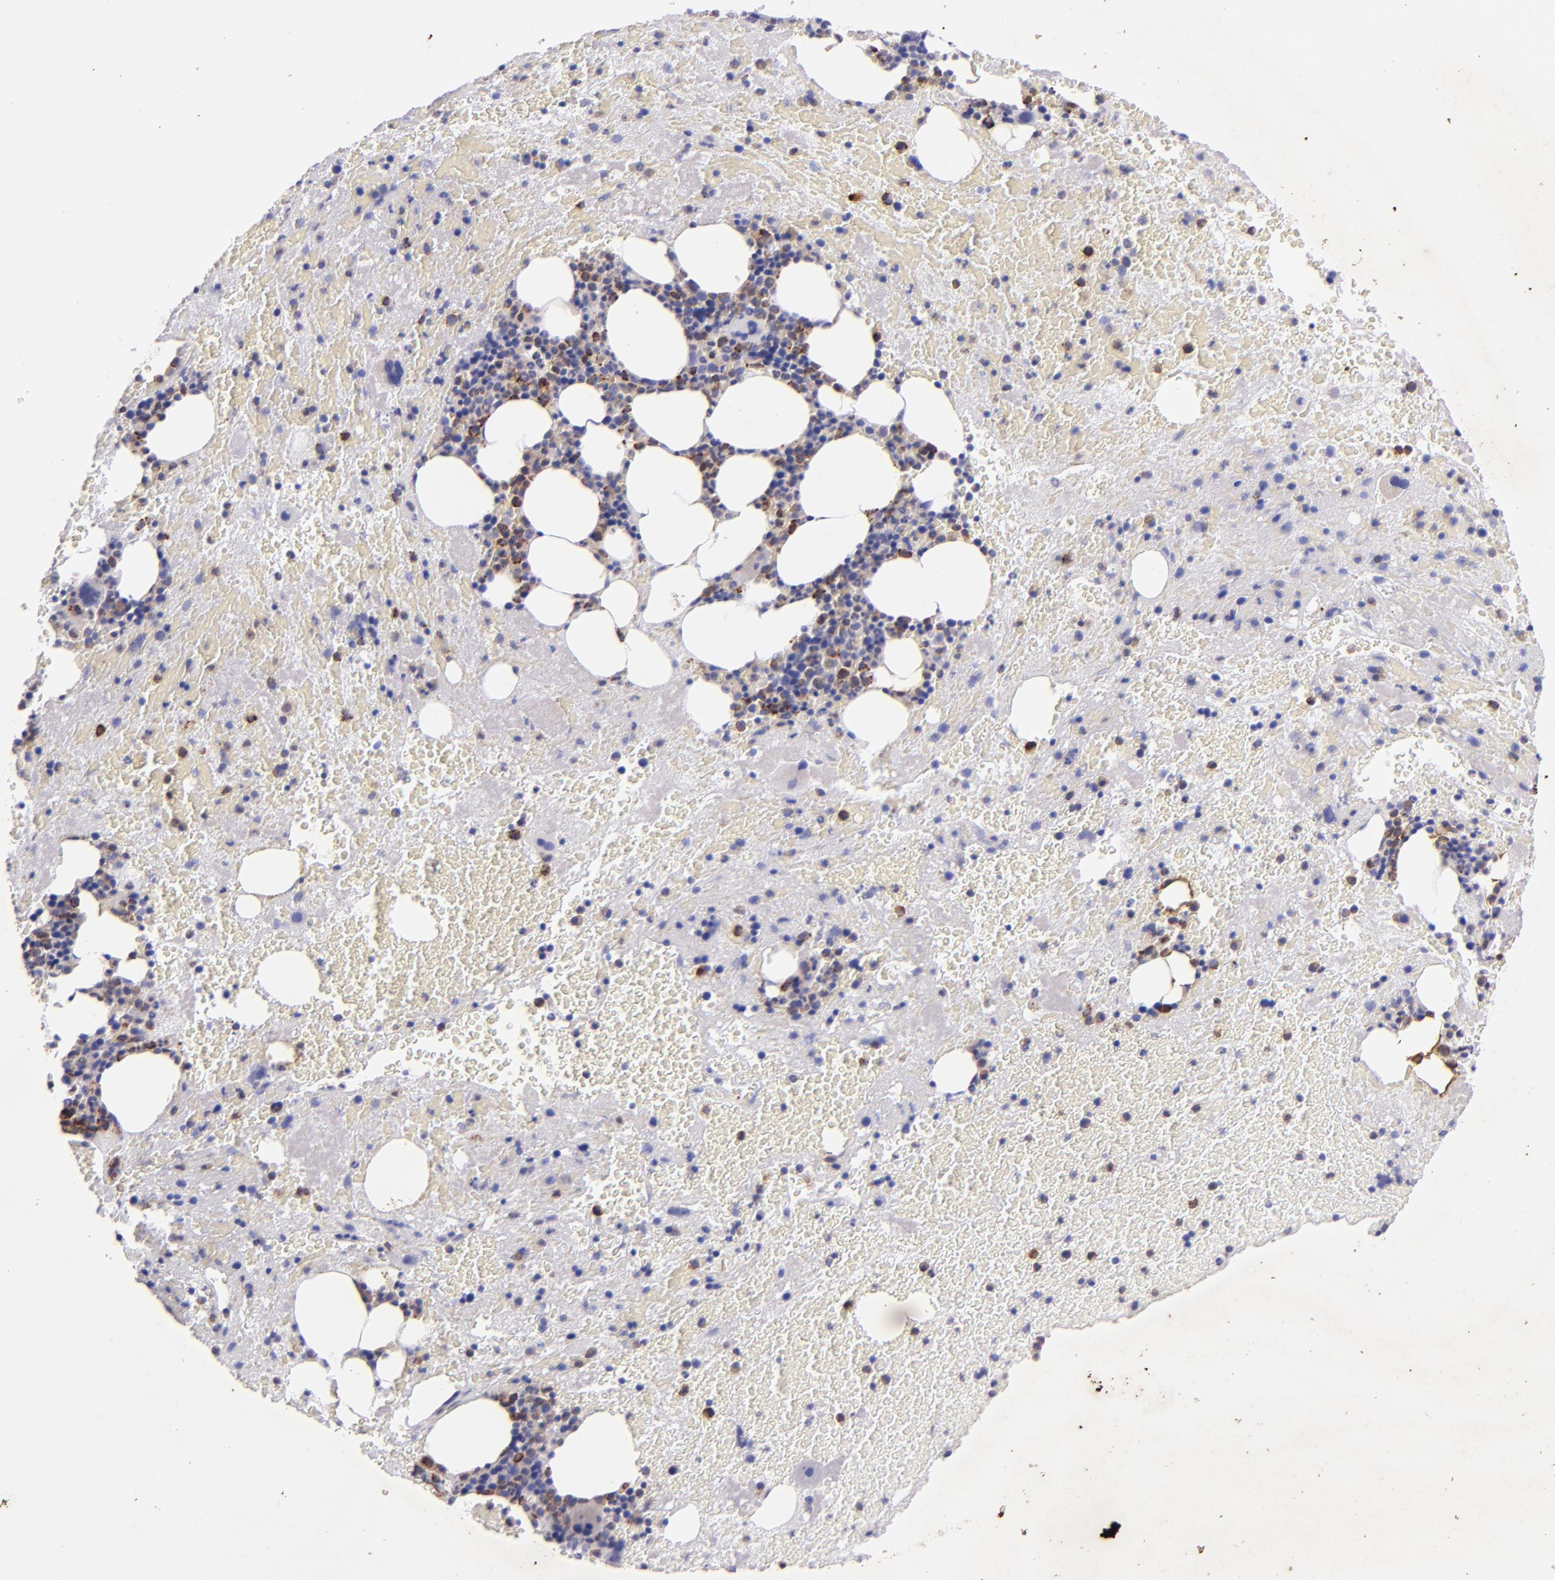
{"staining": {"intensity": "moderate", "quantity": "<25%", "location": "cytoplasmic/membranous"}, "tissue": "bone marrow", "cell_type": "Hematopoietic cells", "image_type": "normal", "snomed": [{"axis": "morphology", "description": "Normal tissue, NOS"}, {"axis": "topography", "description": "Bone marrow"}], "caption": "IHC of benign bone marrow exhibits low levels of moderate cytoplasmic/membranous staining in about <25% of hematopoietic cells. The staining is performed using DAB (3,3'-diaminobenzidine) brown chromogen to label protein expression. The nuclei are counter-stained blue using hematoxylin.", "gene": "RET", "patient": {"sex": "male", "age": 76}}